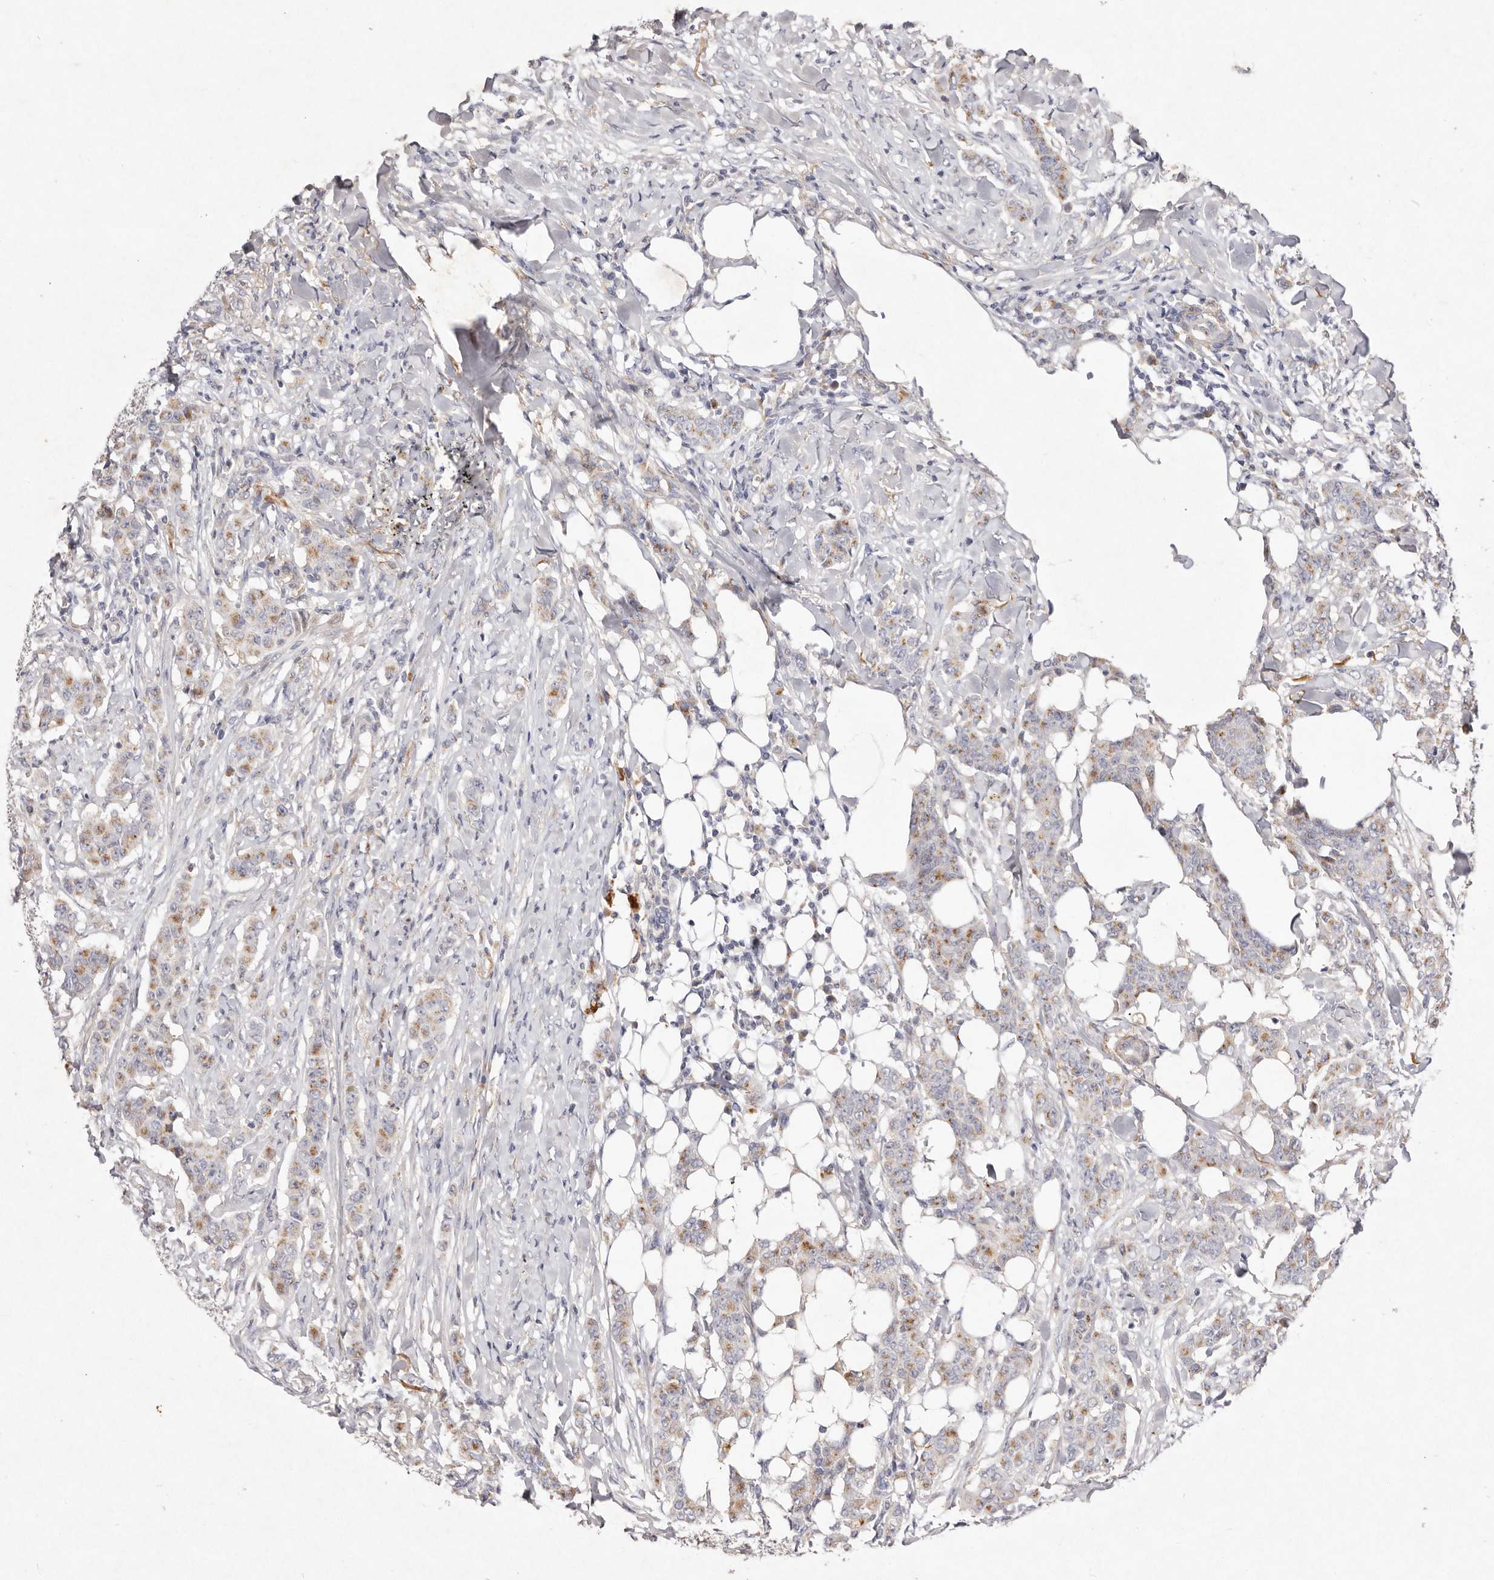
{"staining": {"intensity": "weak", "quantity": ">75%", "location": "cytoplasmic/membranous"}, "tissue": "breast cancer", "cell_type": "Tumor cells", "image_type": "cancer", "snomed": [{"axis": "morphology", "description": "Duct carcinoma"}, {"axis": "topography", "description": "Breast"}], "caption": "An image of human invasive ductal carcinoma (breast) stained for a protein demonstrates weak cytoplasmic/membranous brown staining in tumor cells.", "gene": "USP24", "patient": {"sex": "female", "age": 40}}